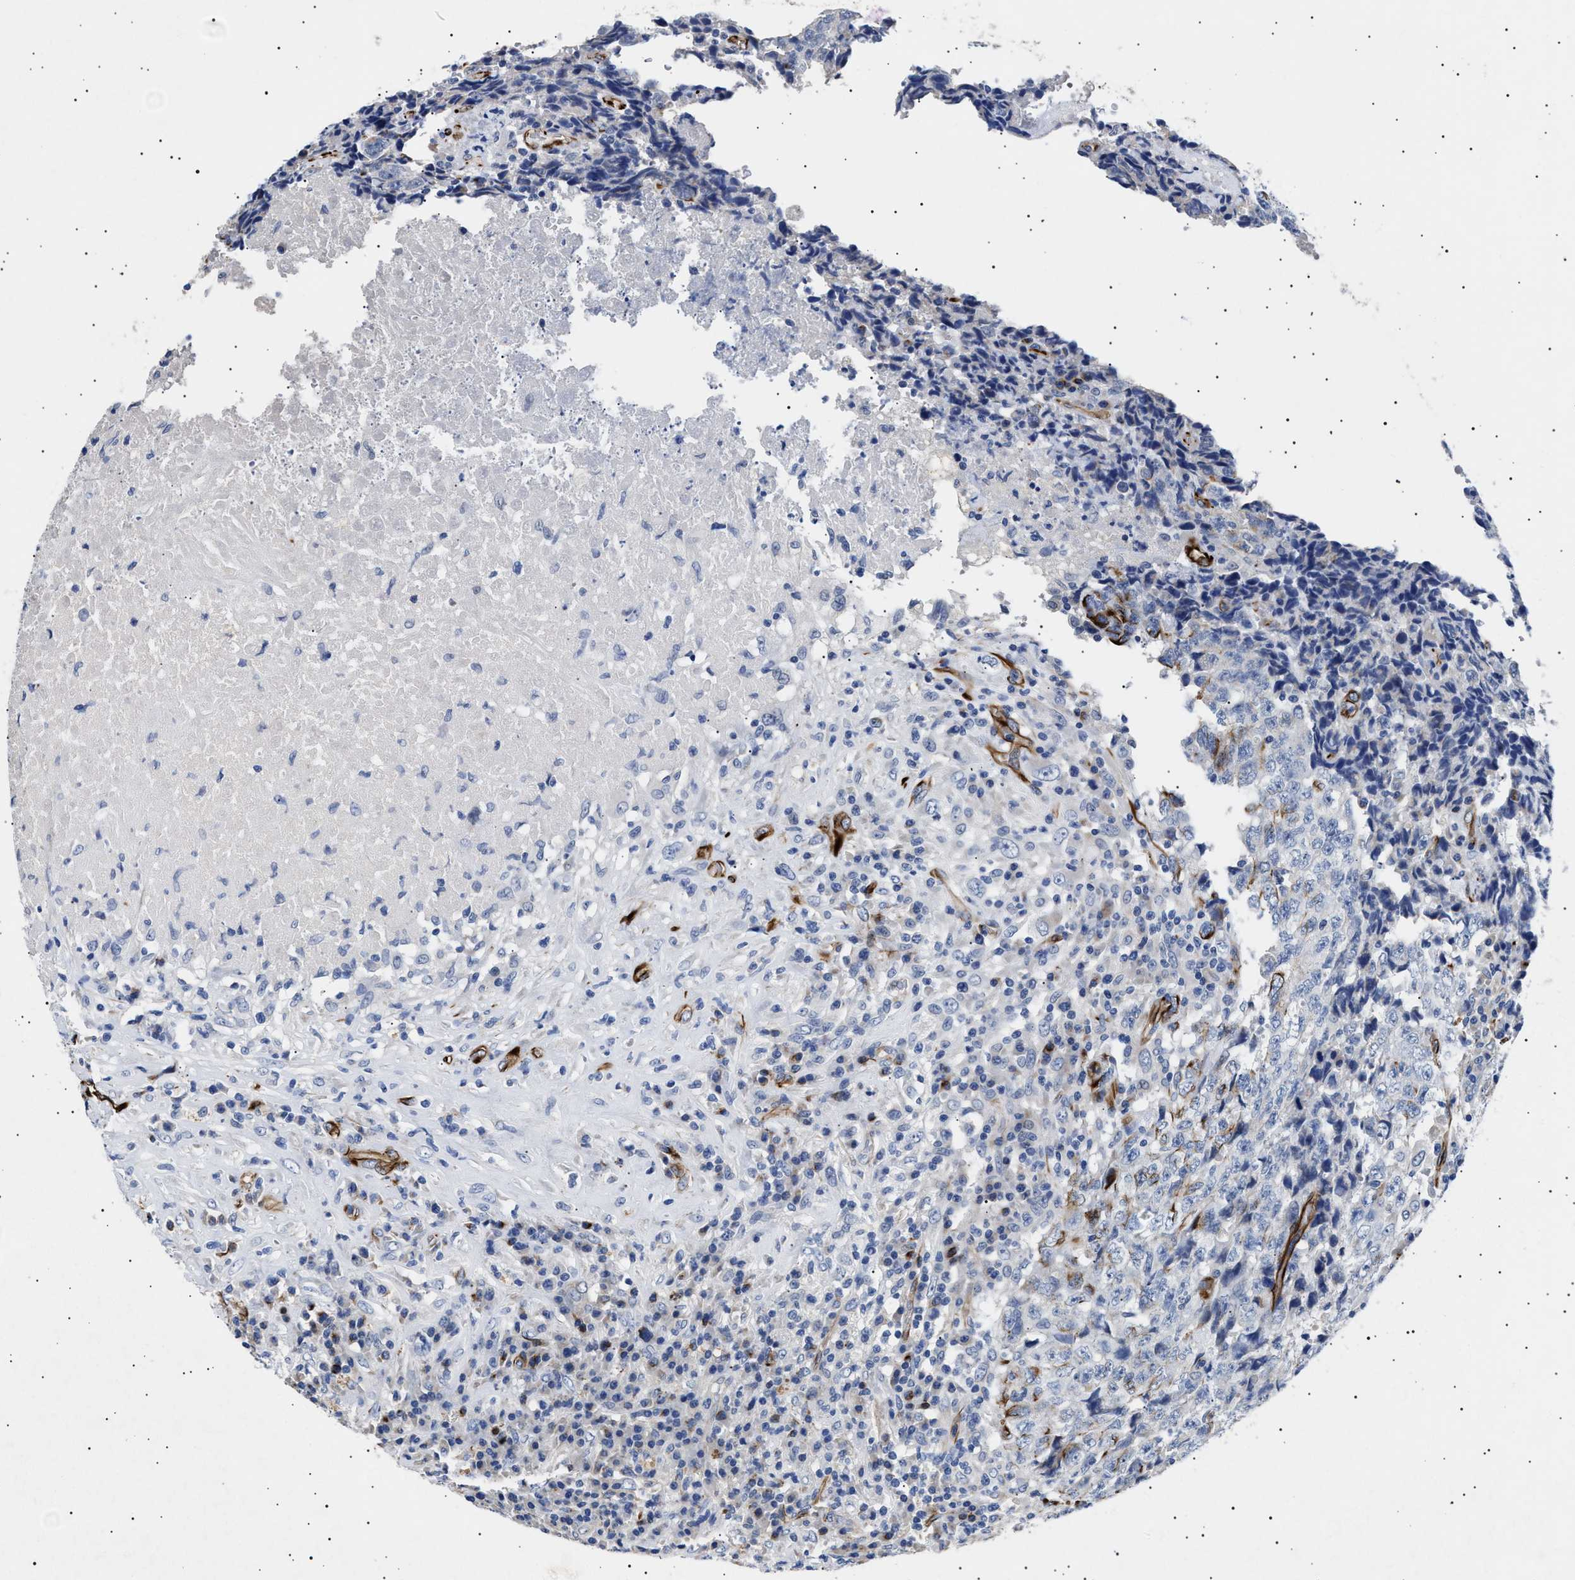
{"staining": {"intensity": "negative", "quantity": "none", "location": "none"}, "tissue": "testis cancer", "cell_type": "Tumor cells", "image_type": "cancer", "snomed": [{"axis": "morphology", "description": "Necrosis, NOS"}, {"axis": "morphology", "description": "Carcinoma, Embryonal, NOS"}, {"axis": "topography", "description": "Testis"}], "caption": "DAB (3,3'-diaminobenzidine) immunohistochemical staining of testis cancer demonstrates no significant positivity in tumor cells. (DAB immunohistochemistry (IHC), high magnification).", "gene": "OLFML2A", "patient": {"sex": "male", "age": 19}}